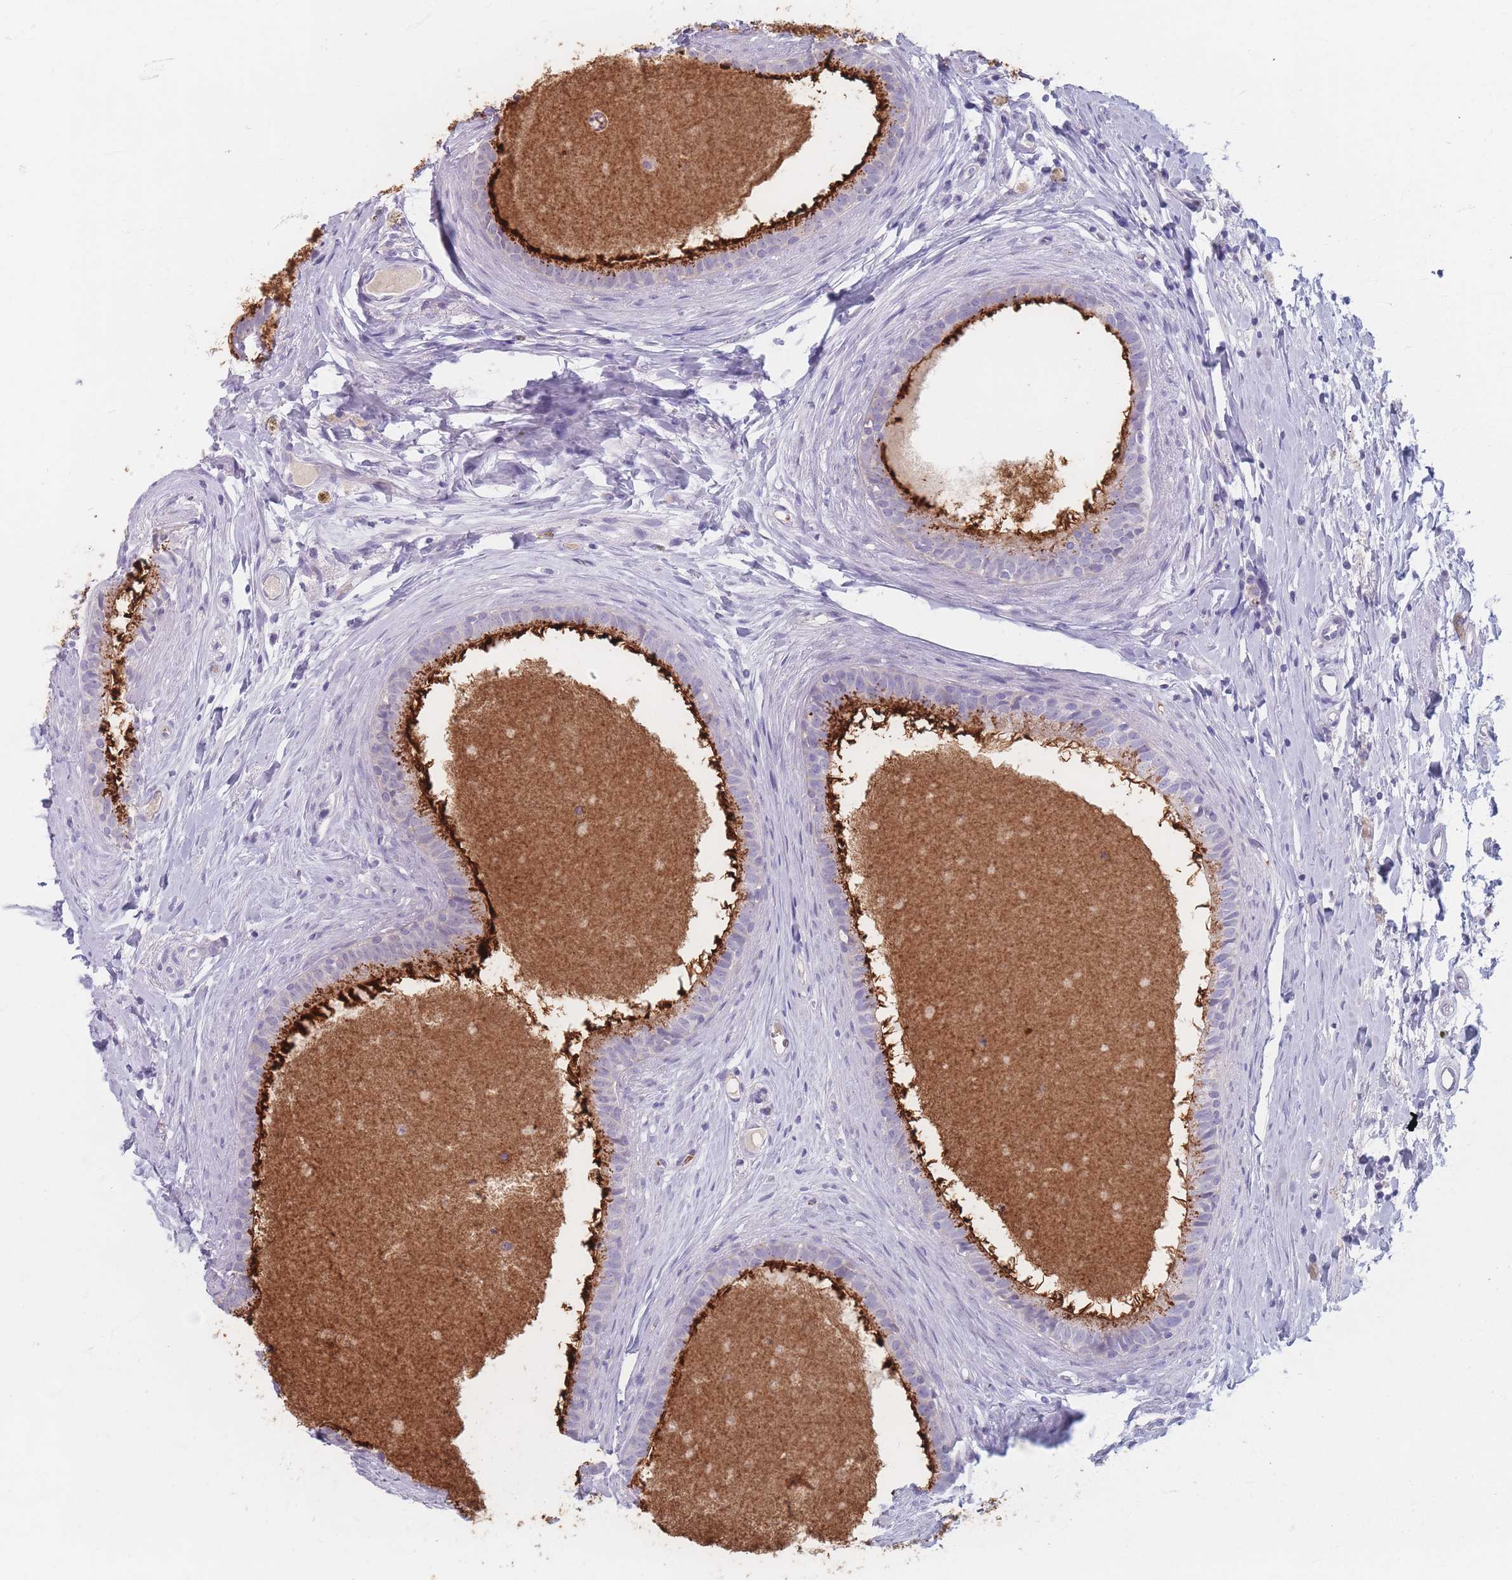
{"staining": {"intensity": "strong", "quantity": ">75%", "location": "cytoplasmic/membranous"}, "tissue": "epididymis", "cell_type": "Glandular cells", "image_type": "normal", "snomed": [{"axis": "morphology", "description": "Normal tissue, NOS"}, {"axis": "topography", "description": "Epididymis"}], "caption": "A brown stain highlights strong cytoplasmic/membranous staining of a protein in glandular cells of unremarkable human epididymis.", "gene": "PIGM", "patient": {"sex": "male", "age": 80}}